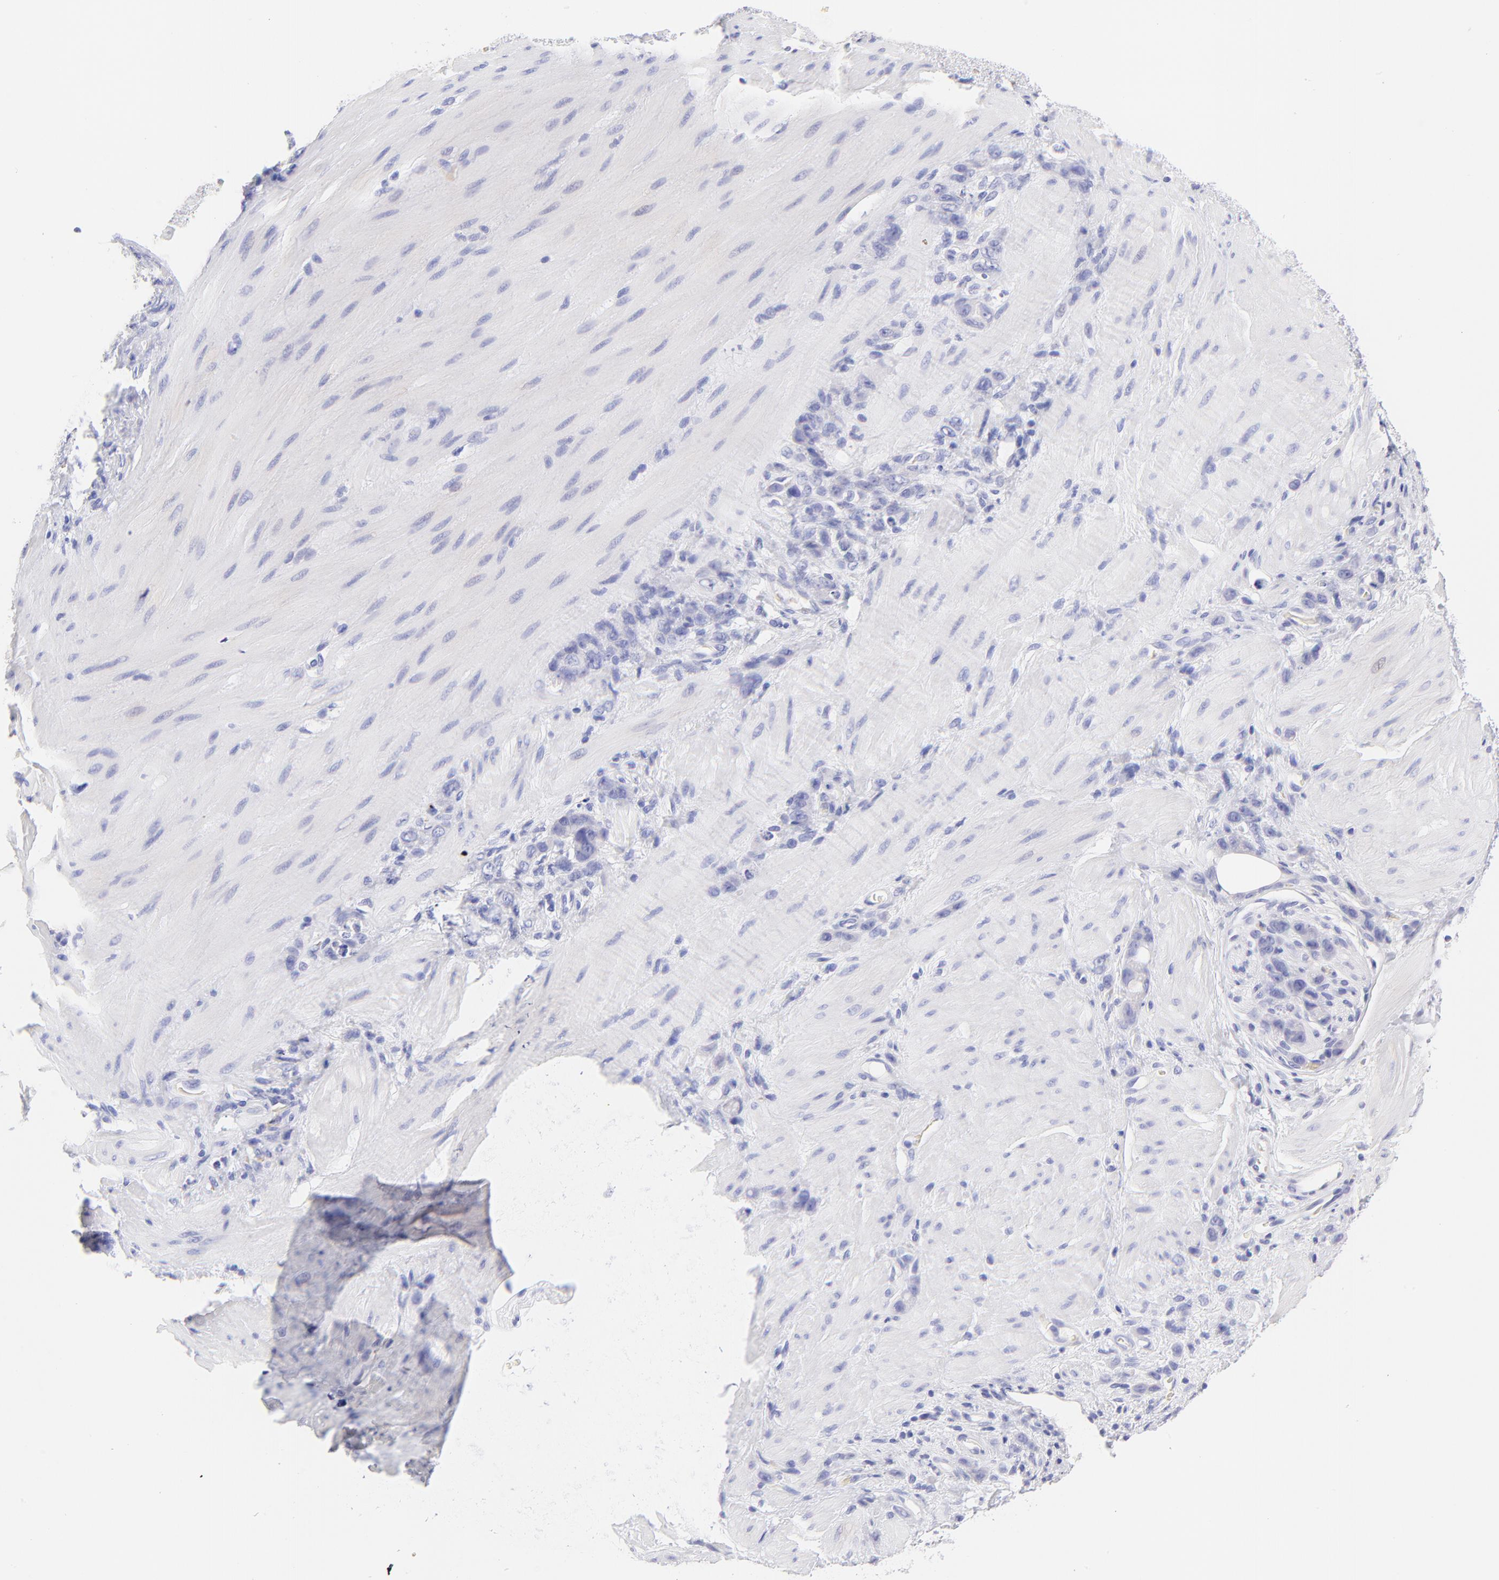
{"staining": {"intensity": "negative", "quantity": "none", "location": "none"}, "tissue": "stomach cancer", "cell_type": "Tumor cells", "image_type": "cancer", "snomed": [{"axis": "morphology", "description": "Normal tissue, NOS"}, {"axis": "morphology", "description": "Adenocarcinoma, NOS"}, {"axis": "topography", "description": "Stomach"}], "caption": "DAB (3,3'-diaminobenzidine) immunohistochemical staining of human stomach adenocarcinoma demonstrates no significant expression in tumor cells.", "gene": "FRMPD3", "patient": {"sex": "male", "age": 82}}